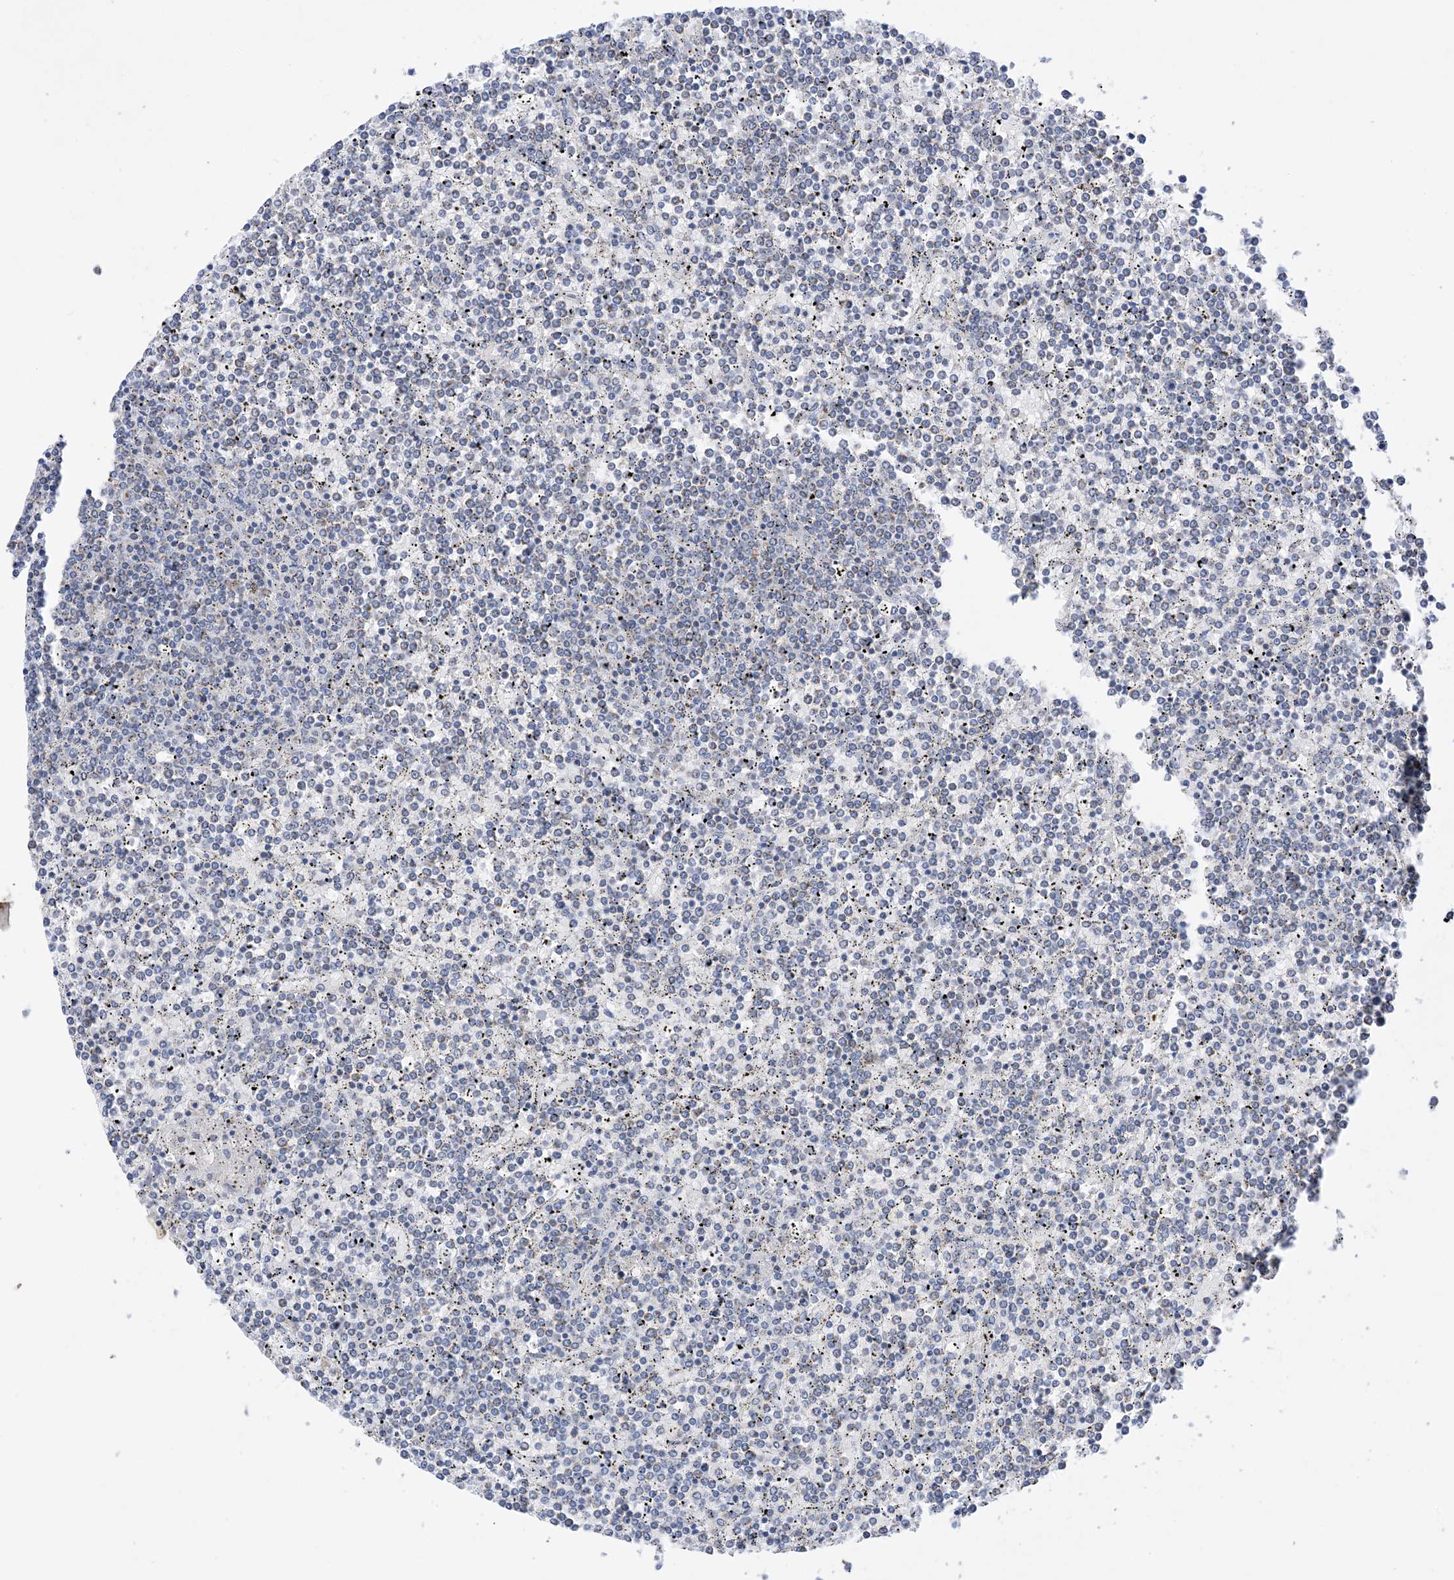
{"staining": {"intensity": "negative", "quantity": "none", "location": "none"}, "tissue": "lymphoma", "cell_type": "Tumor cells", "image_type": "cancer", "snomed": [{"axis": "morphology", "description": "Malignant lymphoma, non-Hodgkin's type, Low grade"}, {"axis": "topography", "description": "Spleen"}], "caption": "The photomicrograph reveals no significant staining in tumor cells of lymphoma.", "gene": "PLK4", "patient": {"sex": "female", "age": 19}}